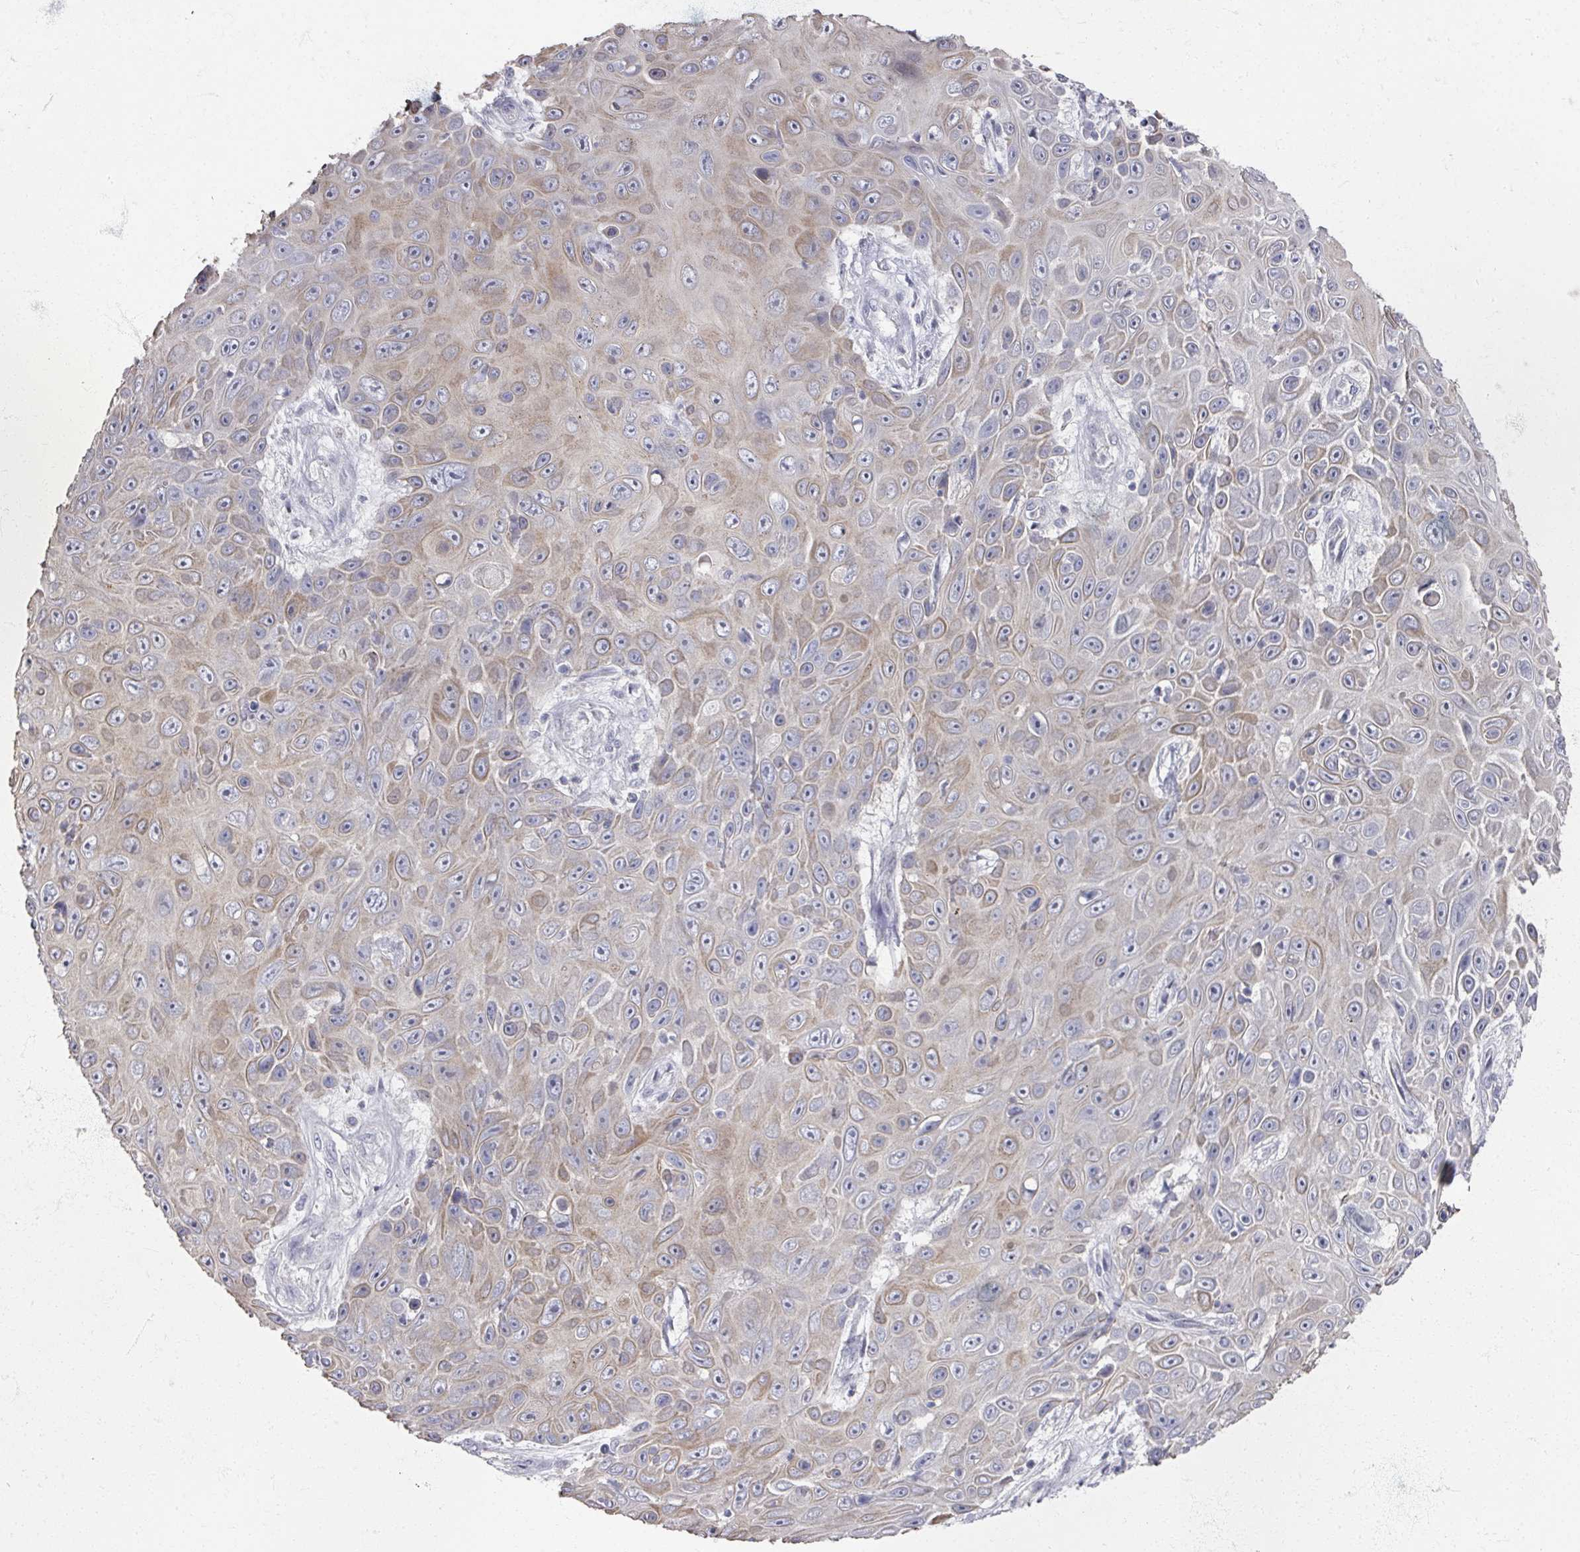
{"staining": {"intensity": "weak", "quantity": "25%-75%", "location": "cytoplasmic/membranous"}, "tissue": "skin cancer", "cell_type": "Tumor cells", "image_type": "cancer", "snomed": [{"axis": "morphology", "description": "Squamous cell carcinoma, NOS"}, {"axis": "topography", "description": "Skin"}], "caption": "An immunohistochemistry histopathology image of tumor tissue is shown. Protein staining in brown labels weak cytoplasmic/membranous positivity in skin cancer within tumor cells.", "gene": "TTYH3", "patient": {"sex": "male", "age": 82}}